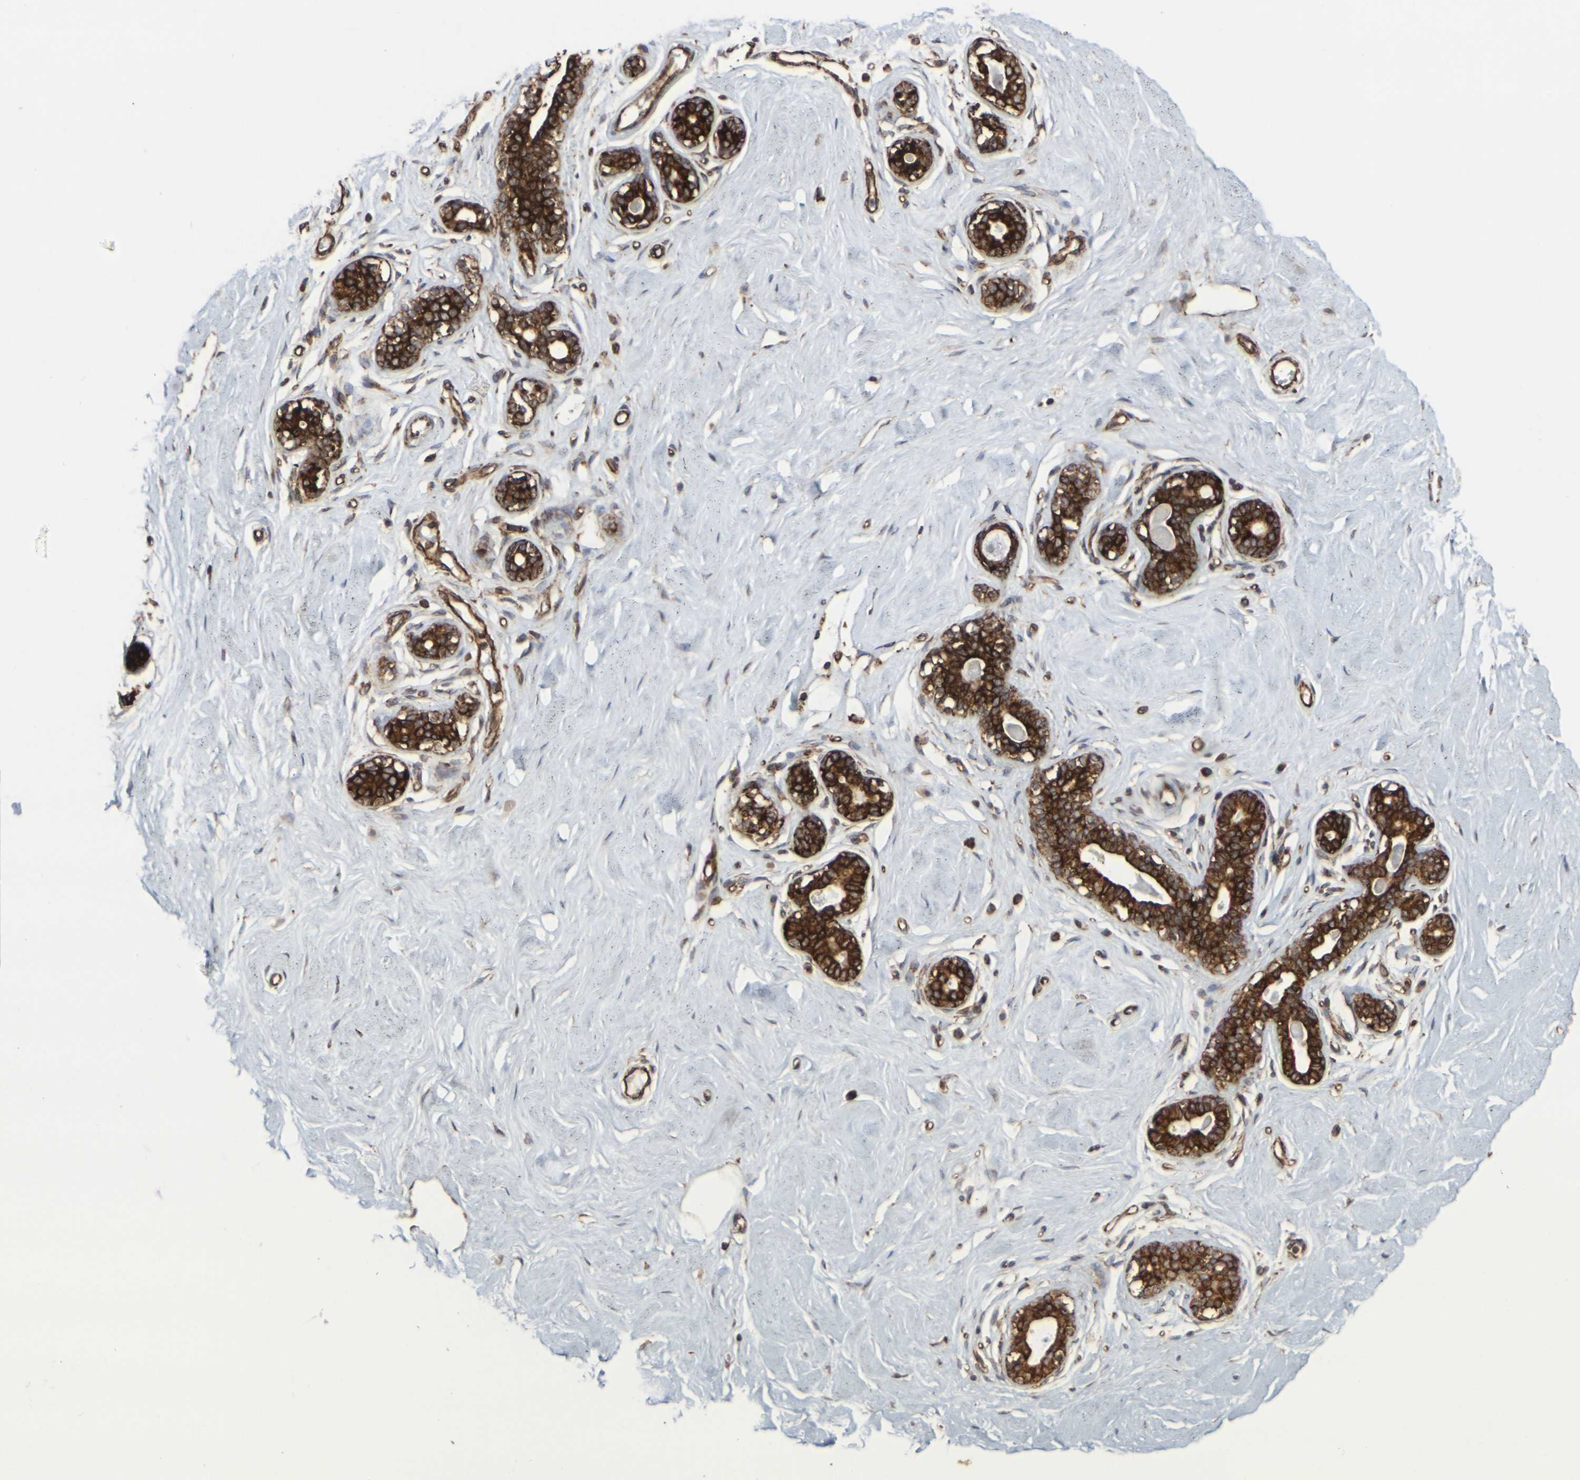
{"staining": {"intensity": "moderate", "quantity": ">75%", "location": "cytoplasmic/membranous"}, "tissue": "breast", "cell_type": "Adipocytes", "image_type": "normal", "snomed": [{"axis": "morphology", "description": "Normal tissue, NOS"}, {"axis": "topography", "description": "Breast"}], "caption": "Moderate cytoplasmic/membranous staining for a protein is seen in approximately >75% of adipocytes of unremarkable breast using immunohistochemistry.", "gene": "MARCHF2", "patient": {"sex": "female", "age": 23}}